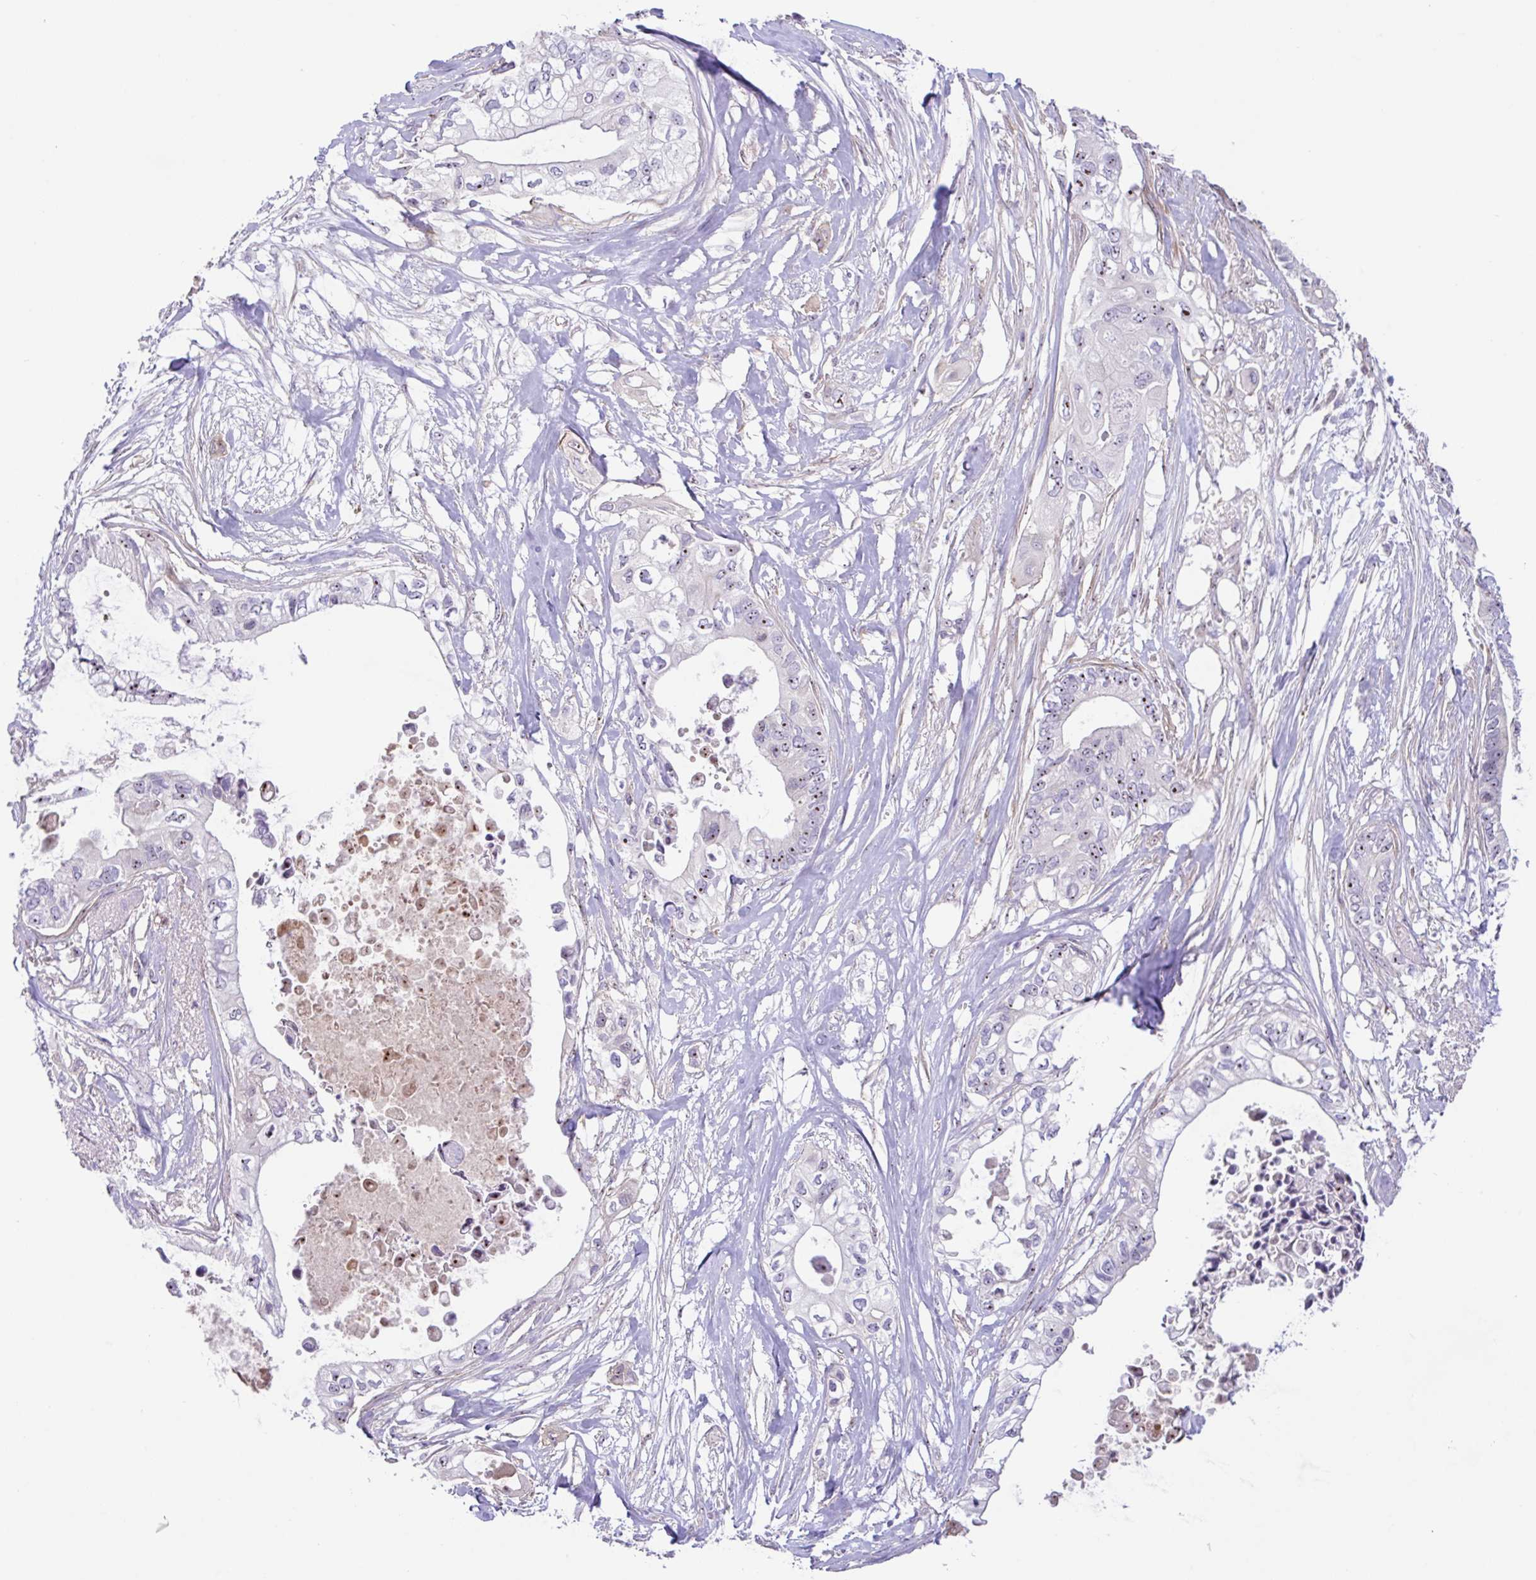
{"staining": {"intensity": "moderate", "quantity": "<25%", "location": "nuclear"}, "tissue": "pancreatic cancer", "cell_type": "Tumor cells", "image_type": "cancer", "snomed": [{"axis": "morphology", "description": "Adenocarcinoma, NOS"}, {"axis": "topography", "description": "Pancreas"}], "caption": "The immunohistochemical stain highlights moderate nuclear expression in tumor cells of adenocarcinoma (pancreatic) tissue.", "gene": "MXRA8", "patient": {"sex": "female", "age": 63}}